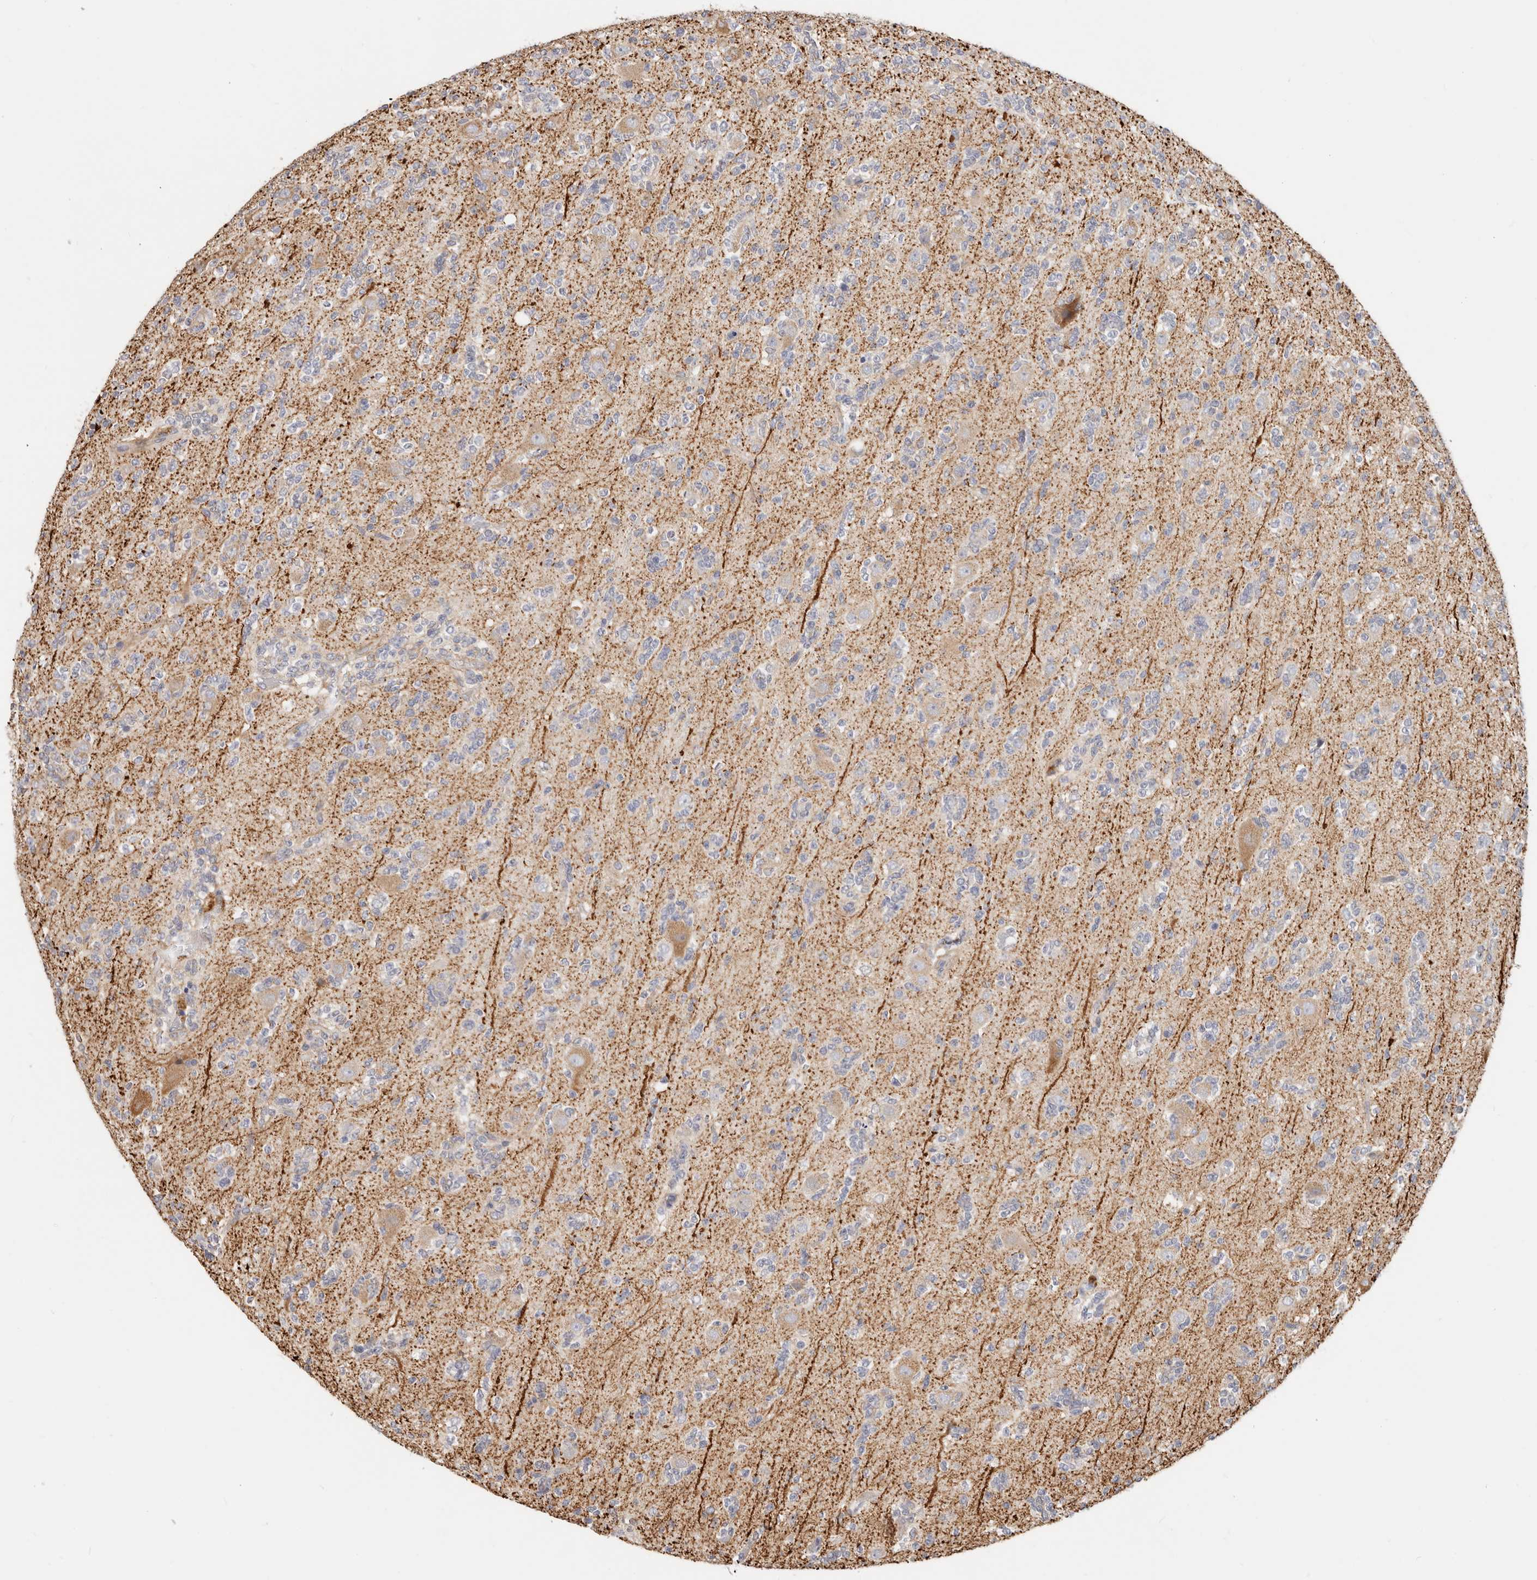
{"staining": {"intensity": "negative", "quantity": "none", "location": "none"}, "tissue": "glioma", "cell_type": "Tumor cells", "image_type": "cancer", "snomed": [{"axis": "morphology", "description": "Glioma, malignant, High grade"}, {"axis": "topography", "description": "Brain"}], "caption": "High power microscopy histopathology image of an IHC micrograph of glioma, revealing no significant positivity in tumor cells.", "gene": "ZRANB1", "patient": {"sex": "female", "age": 62}}